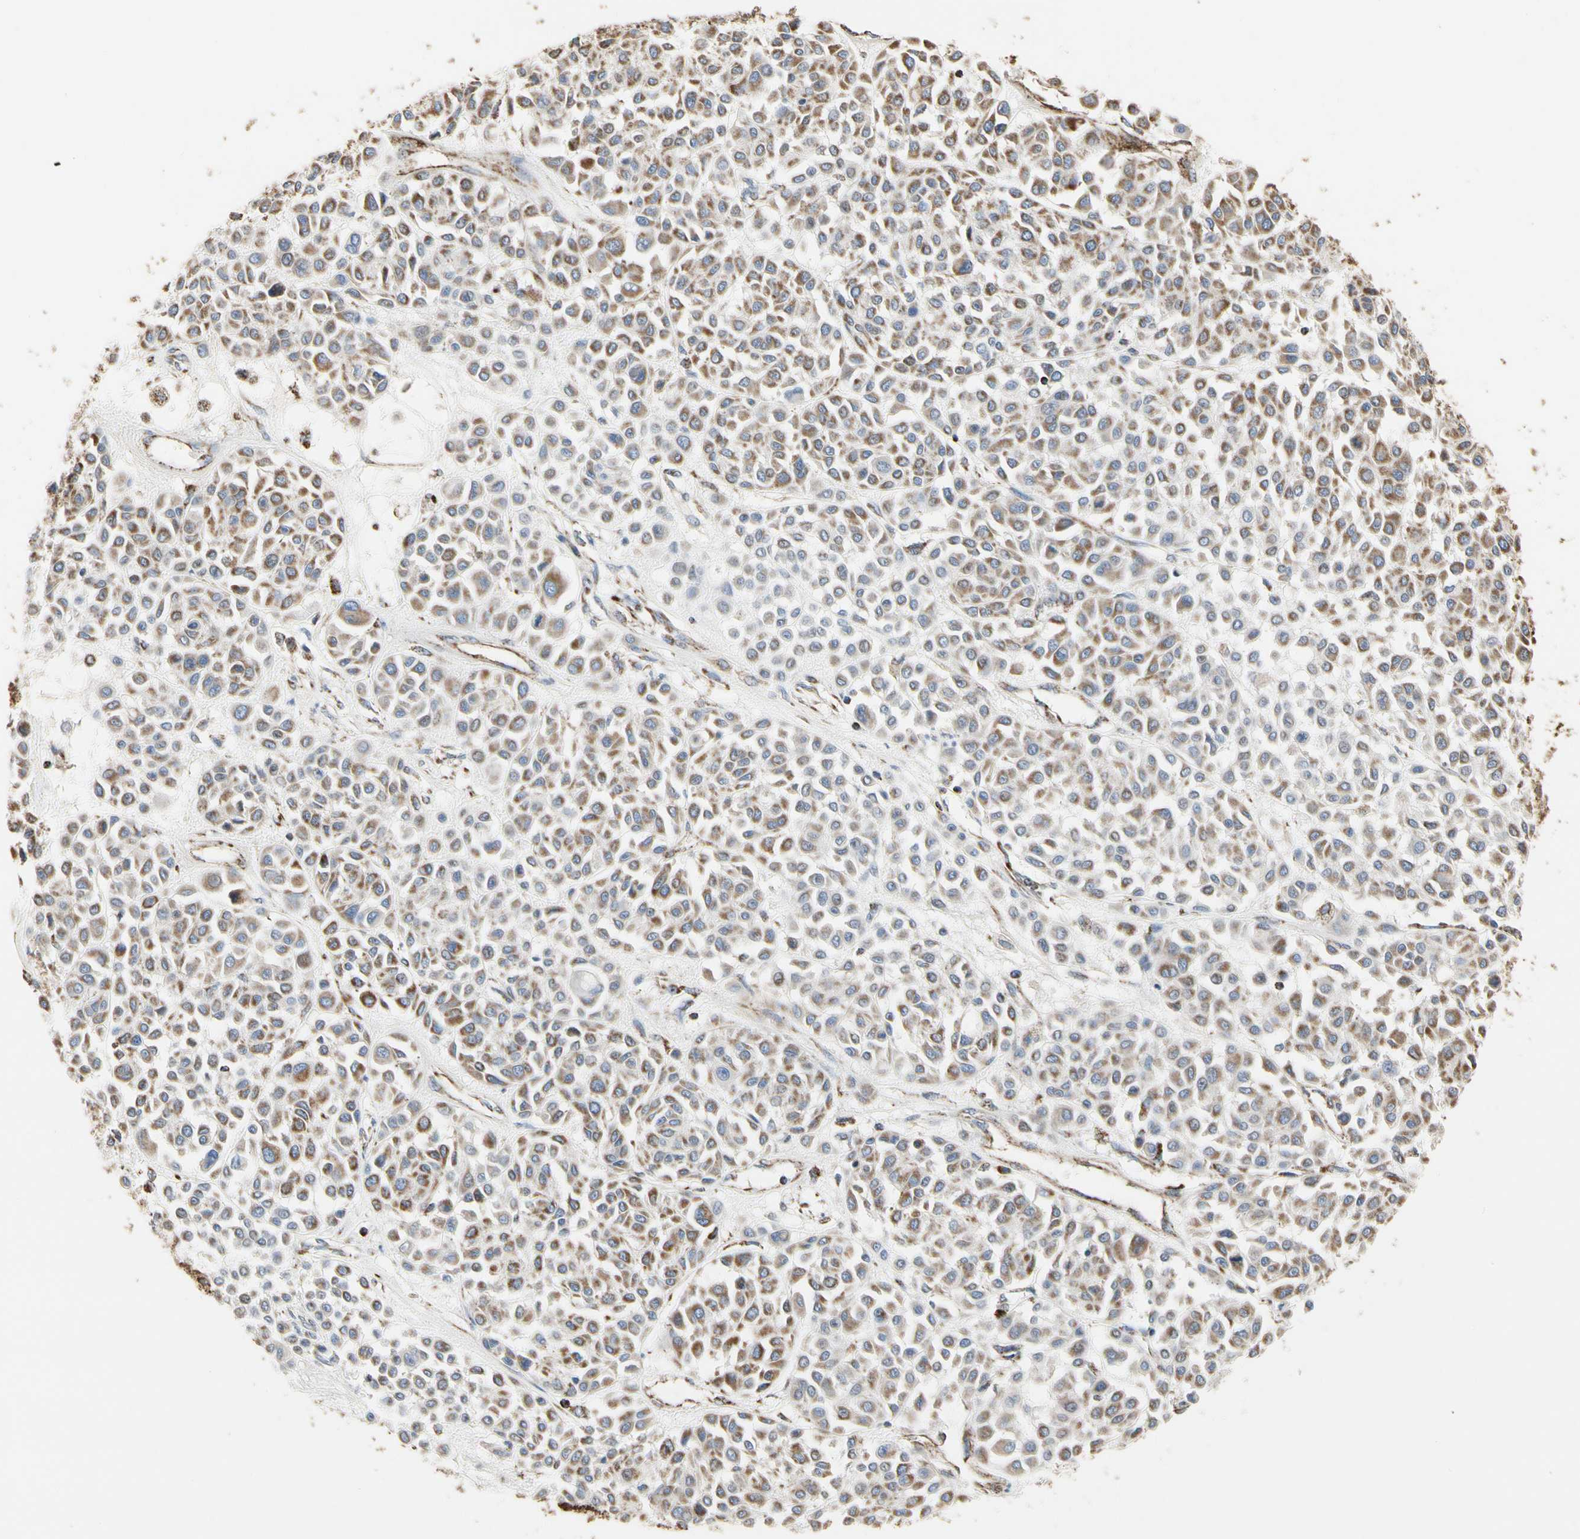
{"staining": {"intensity": "weak", "quantity": "<25%", "location": "cytoplasmic/membranous"}, "tissue": "melanoma", "cell_type": "Tumor cells", "image_type": "cancer", "snomed": [{"axis": "morphology", "description": "Malignant melanoma, Metastatic site"}, {"axis": "topography", "description": "Soft tissue"}], "caption": "Human melanoma stained for a protein using immunohistochemistry exhibits no expression in tumor cells.", "gene": "TUBA1A", "patient": {"sex": "male", "age": 41}}